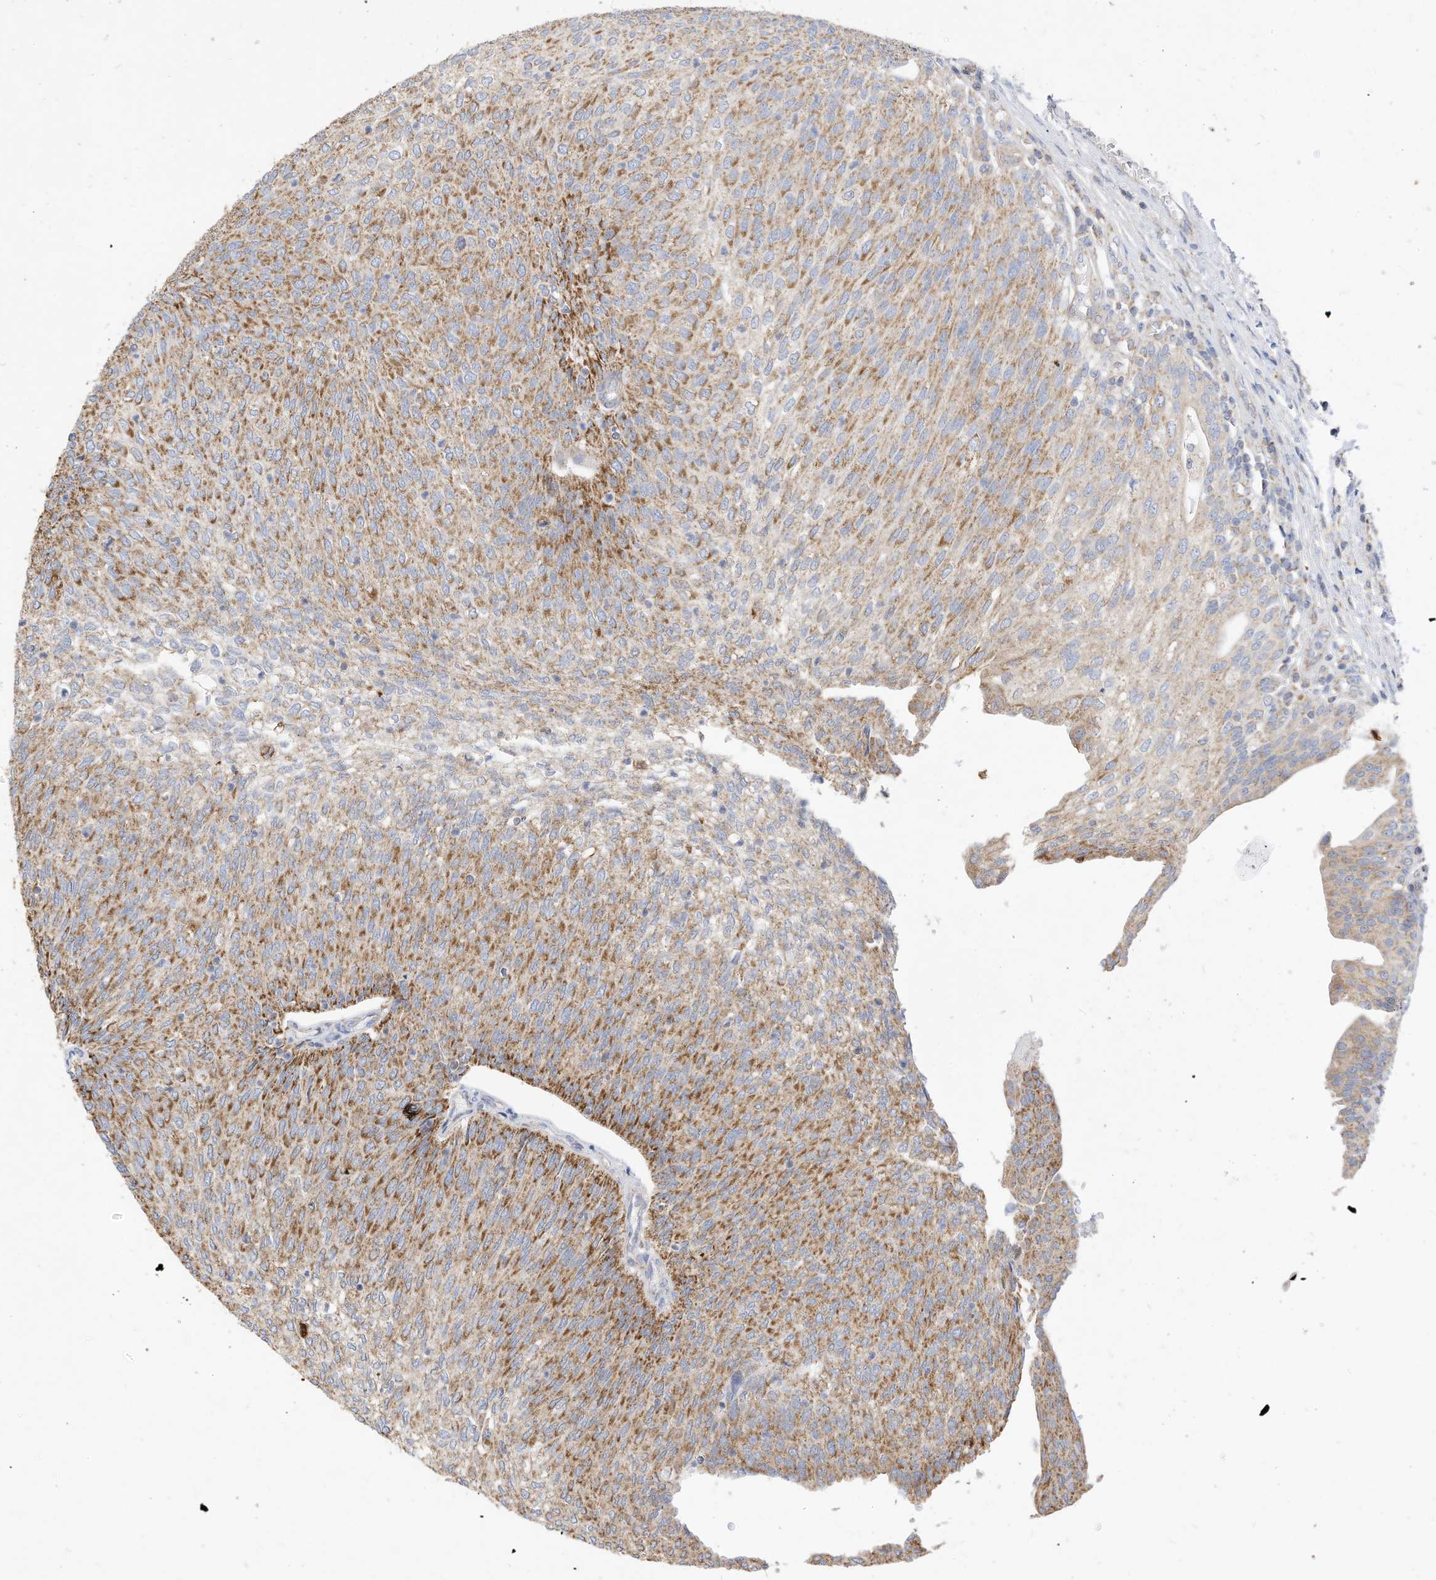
{"staining": {"intensity": "moderate", "quantity": ">75%", "location": "cytoplasmic/membranous"}, "tissue": "urothelial cancer", "cell_type": "Tumor cells", "image_type": "cancer", "snomed": [{"axis": "morphology", "description": "Urothelial carcinoma, Low grade"}, {"axis": "topography", "description": "Urinary bladder"}], "caption": "Protein staining of urothelial cancer tissue exhibits moderate cytoplasmic/membranous positivity in about >75% of tumor cells.", "gene": "RHOH", "patient": {"sex": "female", "age": 79}}